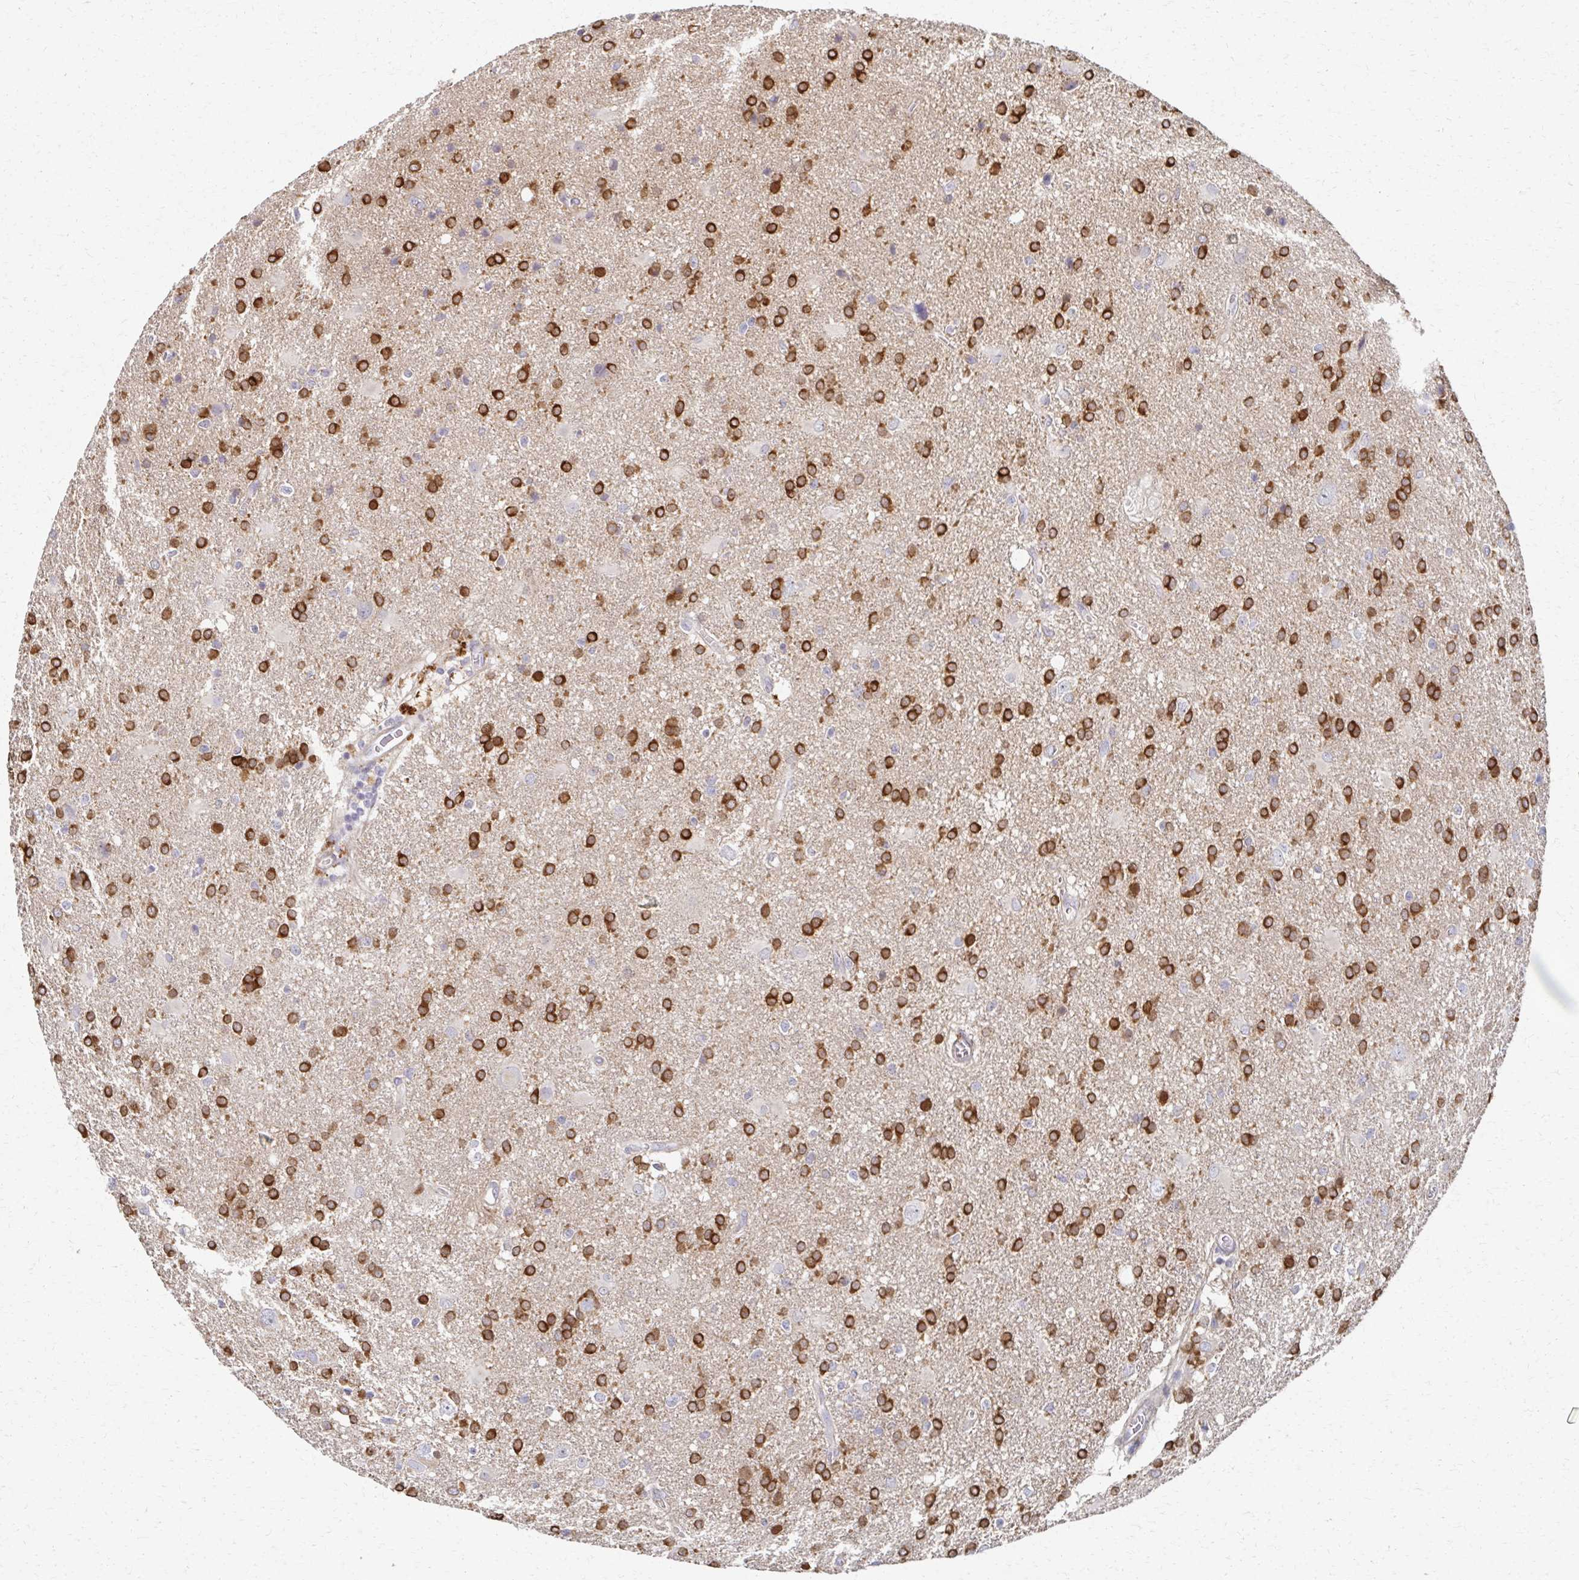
{"staining": {"intensity": "strong", "quantity": ">75%", "location": "cytoplasmic/membranous"}, "tissue": "glioma", "cell_type": "Tumor cells", "image_type": "cancer", "snomed": [{"axis": "morphology", "description": "Glioma, malignant, Low grade"}, {"axis": "topography", "description": "Brain"}], "caption": "Tumor cells display high levels of strong cytoplasmic/membranous positivity in approximately >75% of cells in human glioma.", "gene": "EOLA2", "patient": {"sex": "male", "age": 66}}